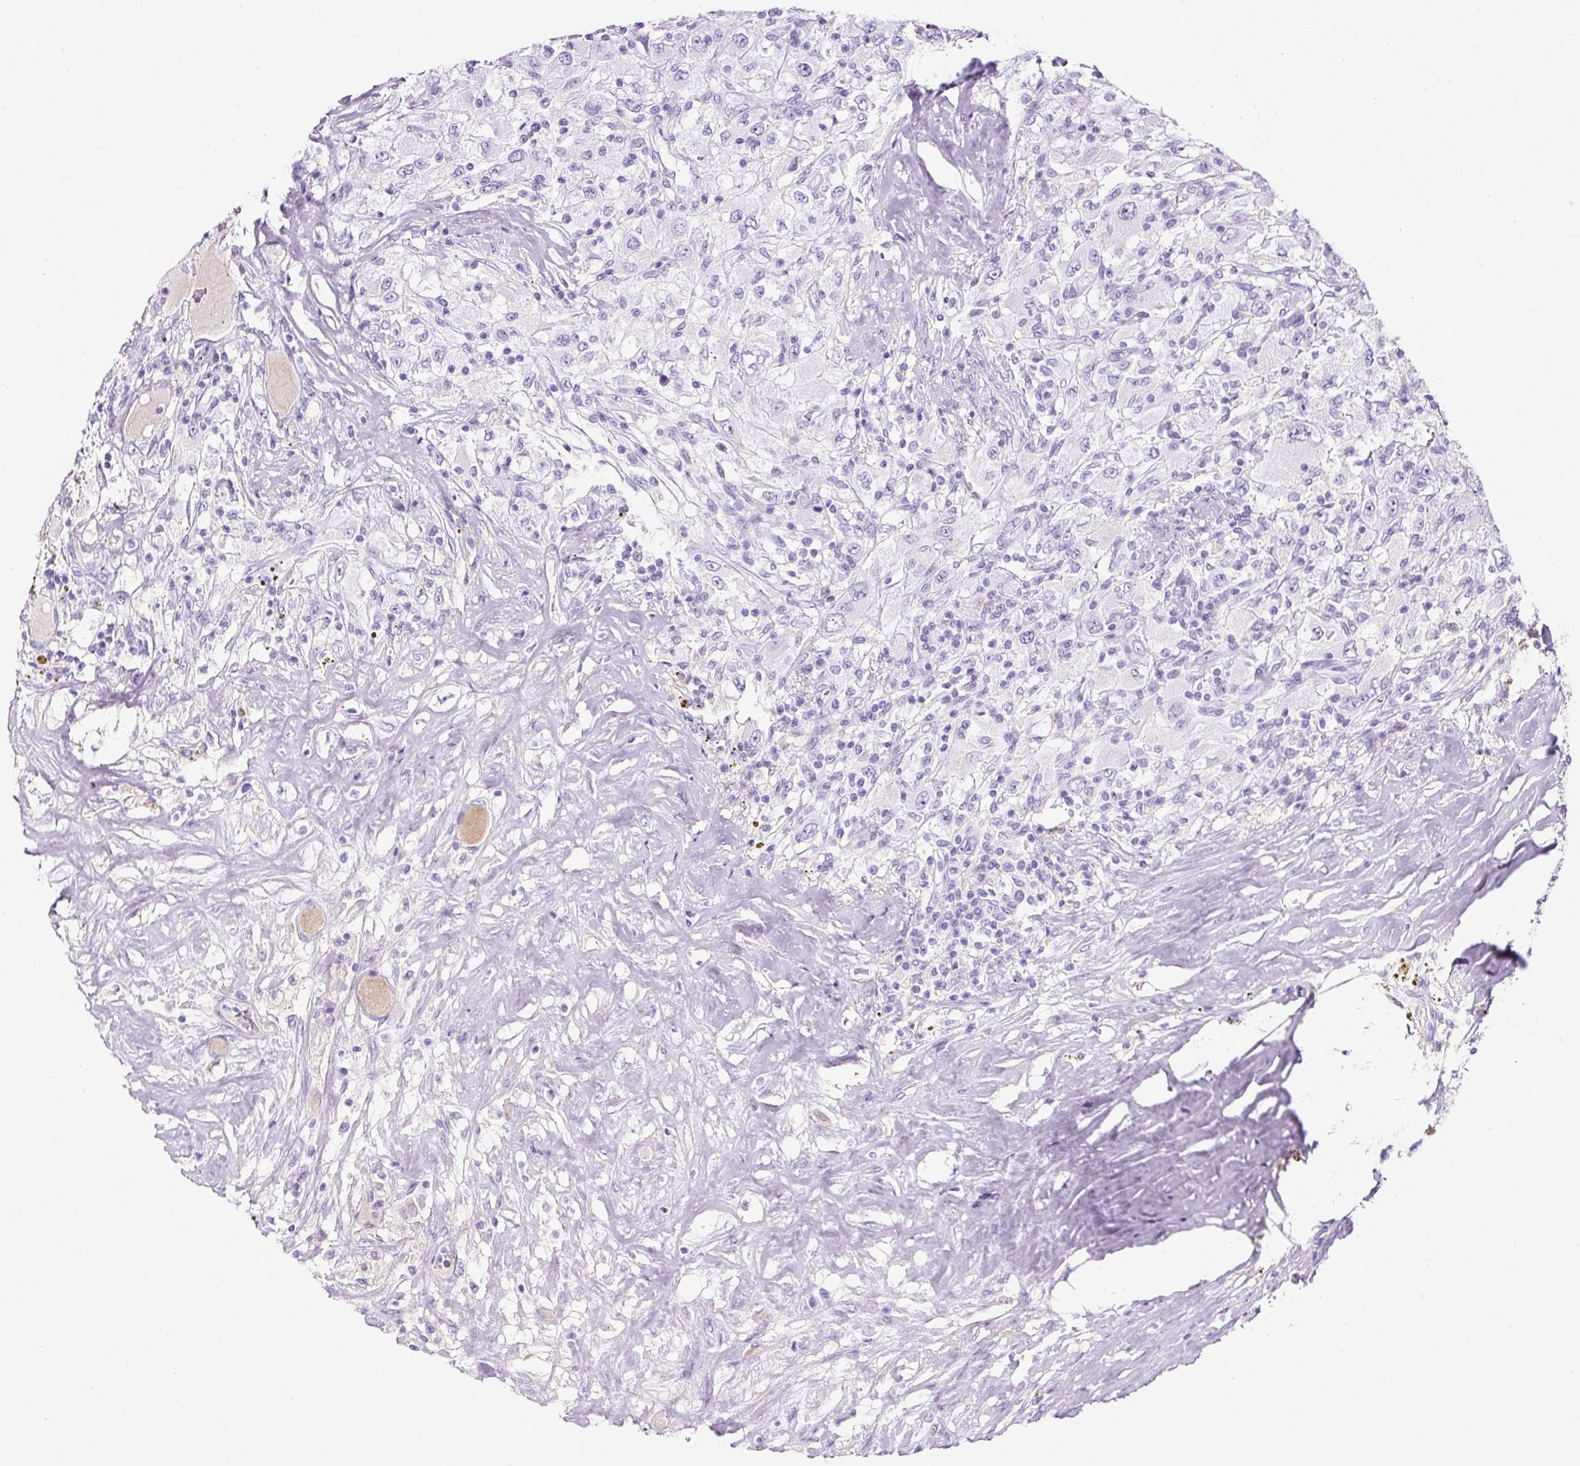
{"staining": {"intensity": "negative", "quantity": "none", "location": "none"}, "tissue": "renal cancer", "cell_type": "Tumor cells", "image_type": "cancer", "snomed": [{"axis": "morphology", "description": "Adenocarcinoma, NOS"}, {"axis": "topography", "description": "Kidney"}], "caption": "The photomicrograph demonstrates no significant expression in tumor cells of renal adenocarcinoma. (DAB immunohistochemistry (IHC) with hematoxylin counter stain).", "gene": "TMEM200B", "patient": {"sex": "female", "age": 67}}